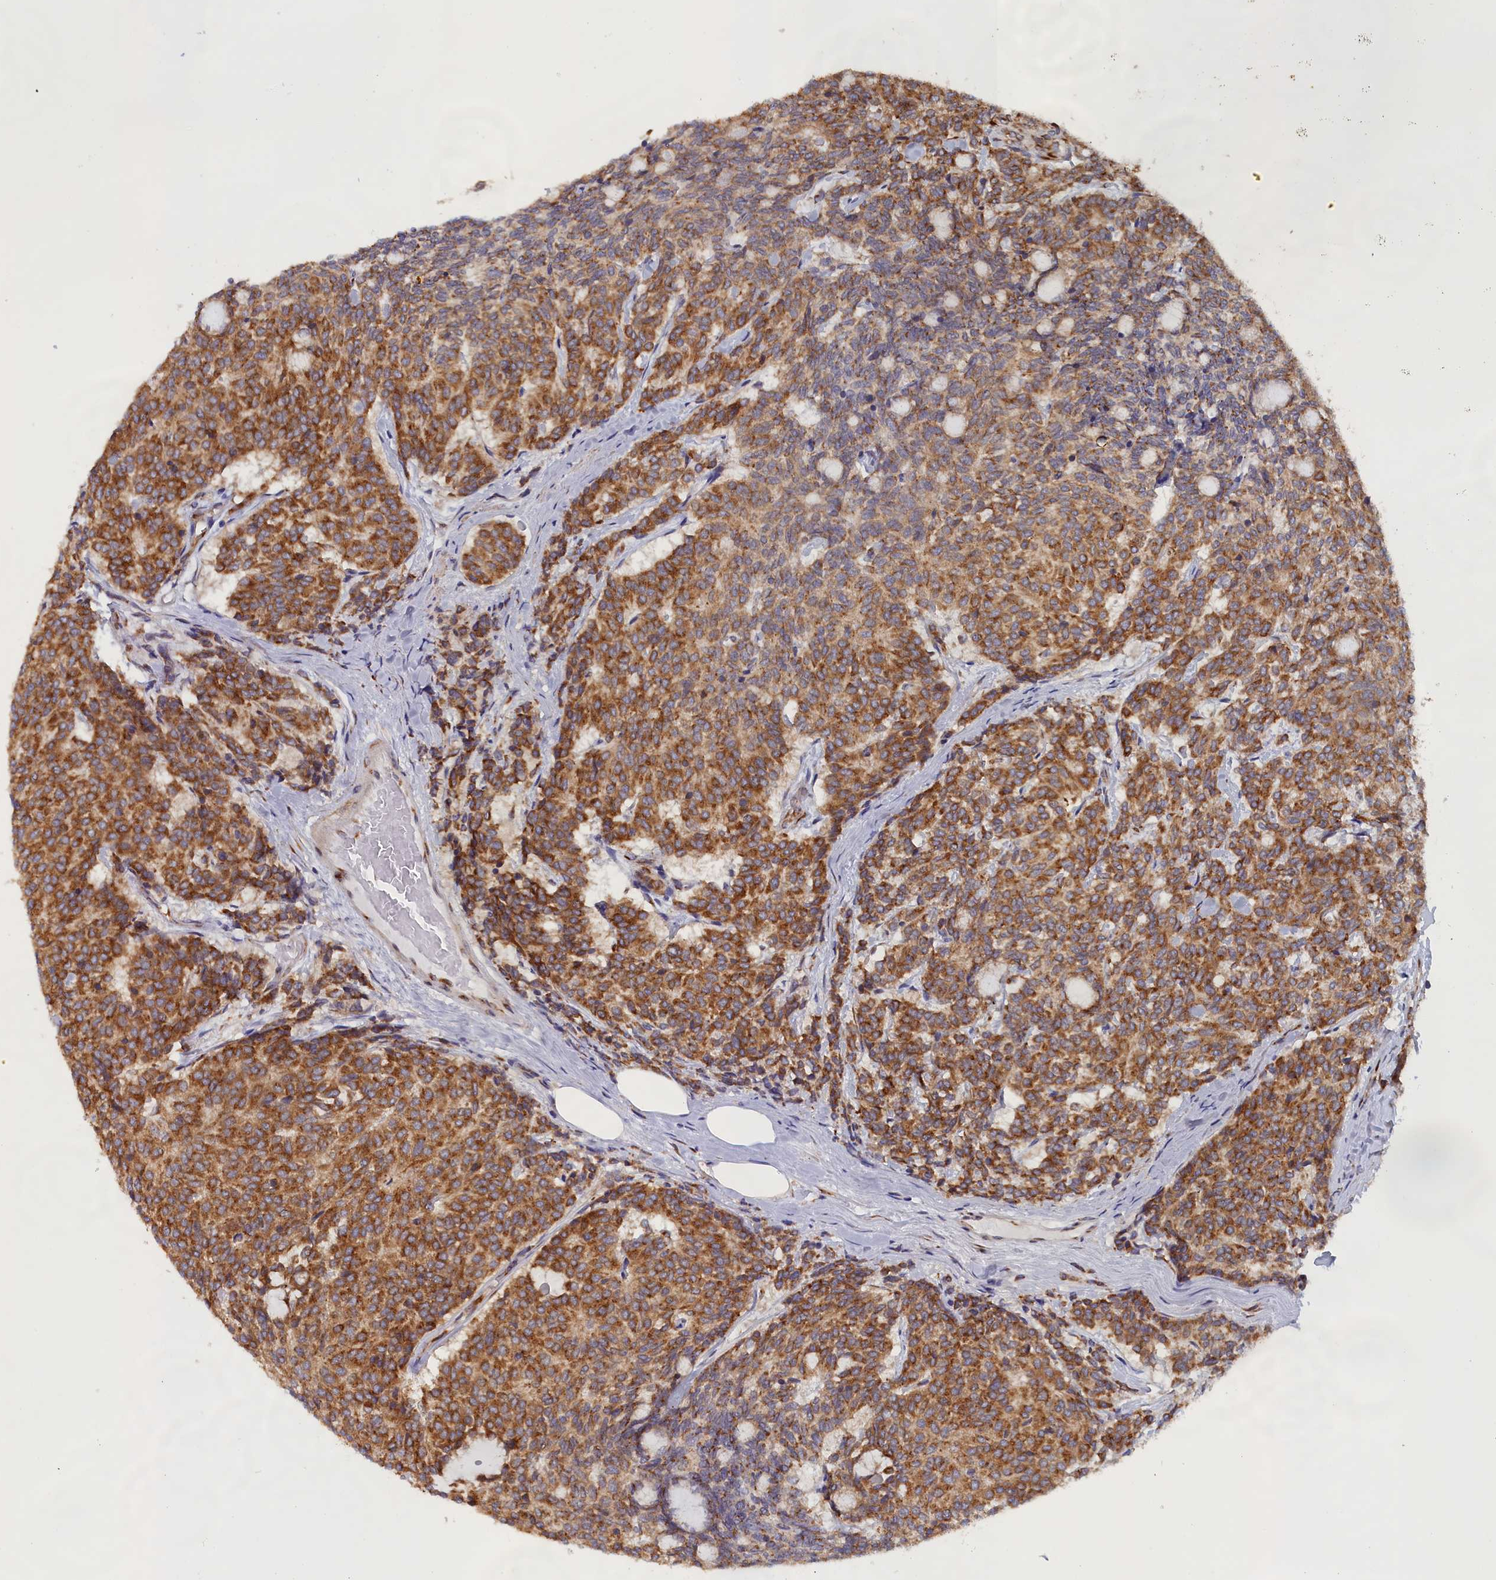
{"staining": {"intensity": "moderate", "quantity": ">75%", "location": "cytoplasmic/membranous"}, "tissue": "carcinoid", "cell_type": "Tumor cells", "image_type": "cancer", "snomed": [{"axis": "morphology", "description": "Carcinoid, malignant, NOS"}, {"axis": "topography", "description": "Pancreas"}], "caption": "The image shows staining of carcinoid (malignant), revealing moderate cytoplasmic/membranous protein positivity (brown color) within tumor cells.", "gene": "CCDC68", "patient": {"sex": "female", "age": 54}}